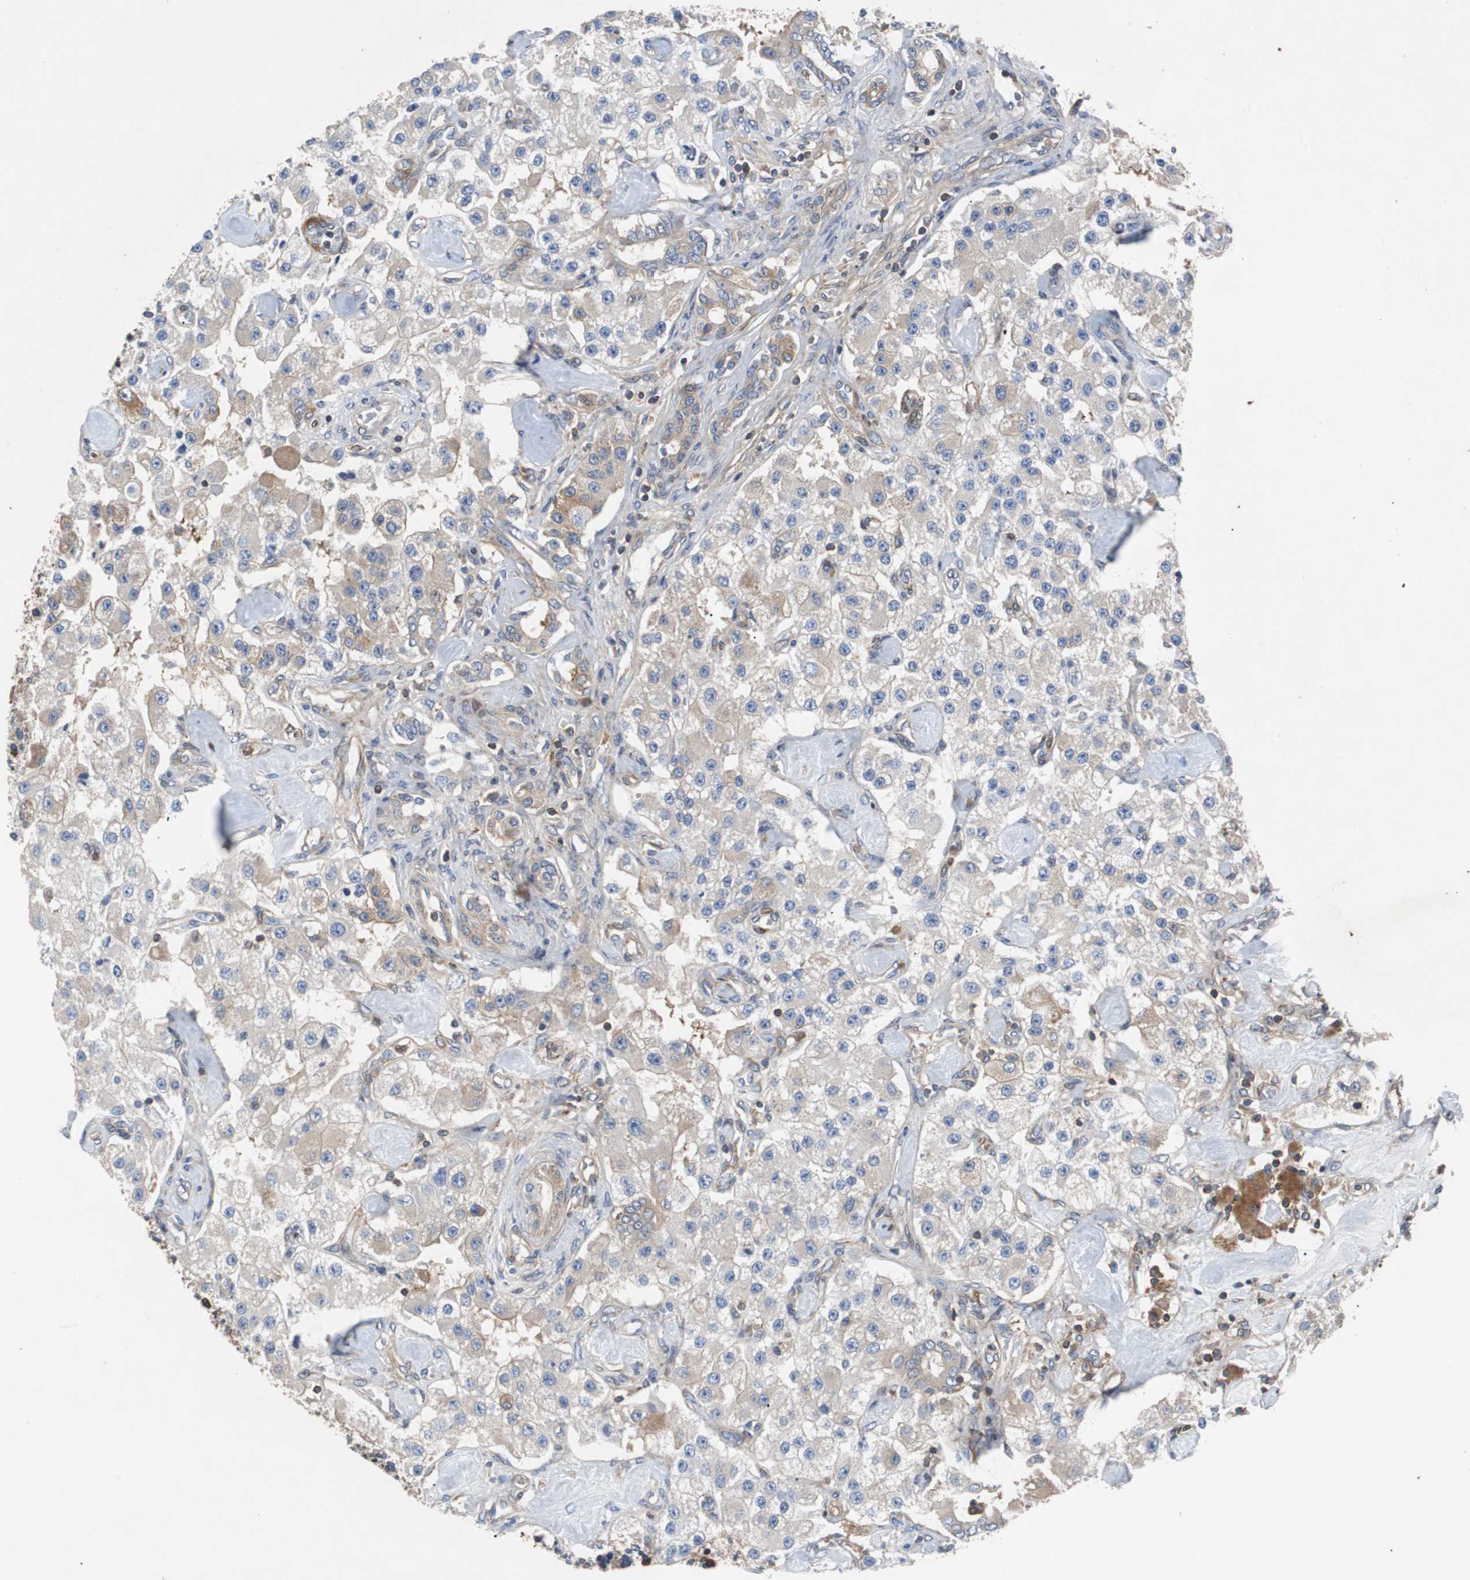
{"staining": {"intensity": "weak", "quantity": "<25%", "location": "cytoplasmic/membranous"}, "tissue": "carcinoid", "cell_type": "Tumor cells", "image_type": "cancer", "snomed": [{"axis": "morphology", "description": "Carcinoid, malignant, NOS"}, {"axis": "topography", "description": "Pancreas"}], "caption": "Immunohistochemical staining of carcinoid (malignant) displays no significant staining in tumor cells.", "gene": "GYS1", "patient": {"sex": "male", "age": 41}}